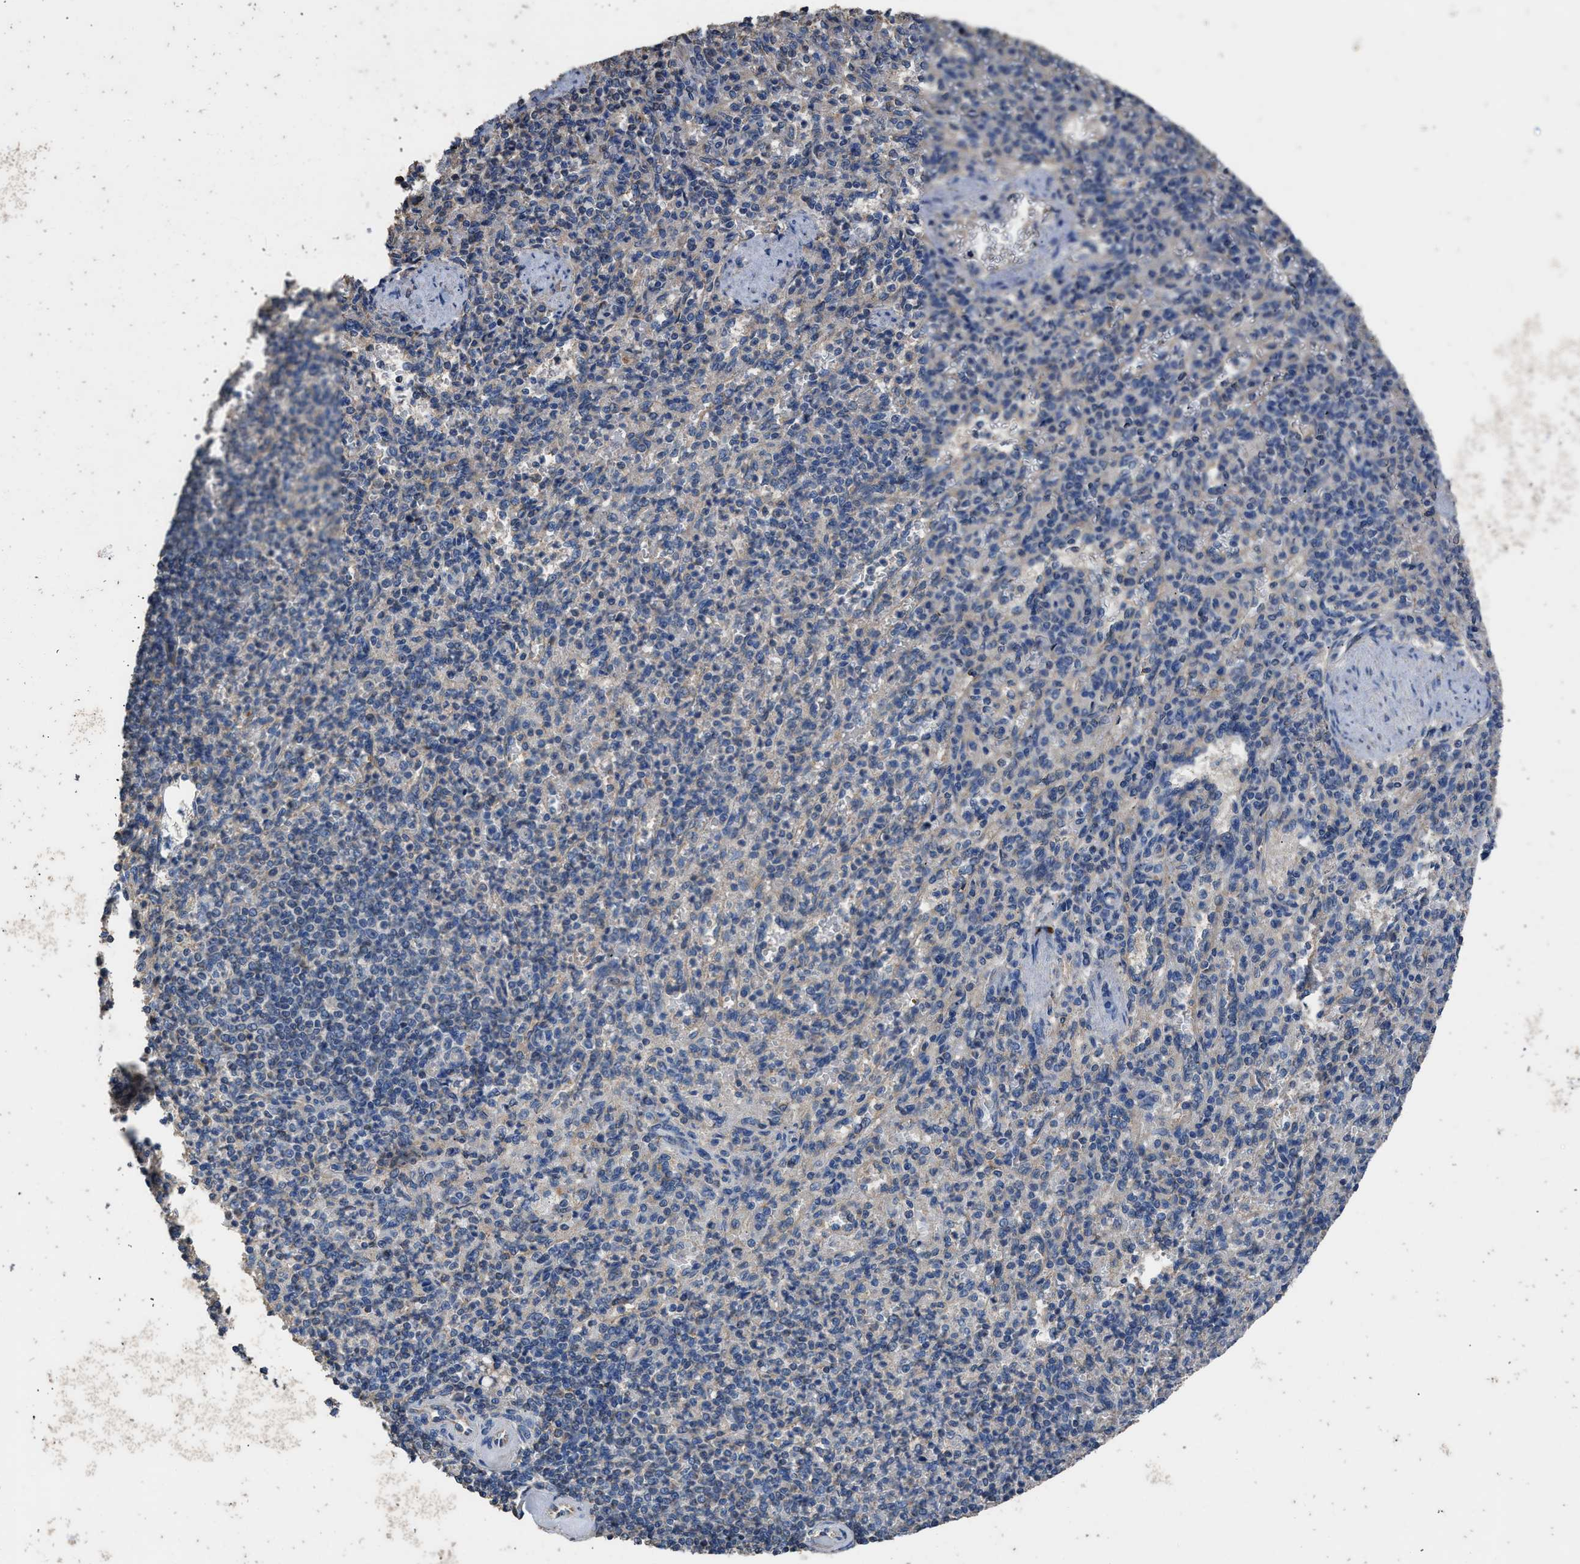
{"staining": {"intensity": "weak", "quantity": "<25%", "location": "cytoplasmic/membranous"}, "tissue": "spleen", "cell_type": "Cells in red pulp", "image_type": "normal", "snomed": [{"axis": "morphology", "description": "Normal tissue, NOS"}, {"axis": "topography", "description": "Spleen"}], "caption": "Cells in red pulp show no significant protein staining in normal spleen. (DAB immunohistochemistry (IHC) visualized using brightfield microscopy, high magnification).", "gene": "ITSN1", "patient": {"sex": "female", "age": 74}}